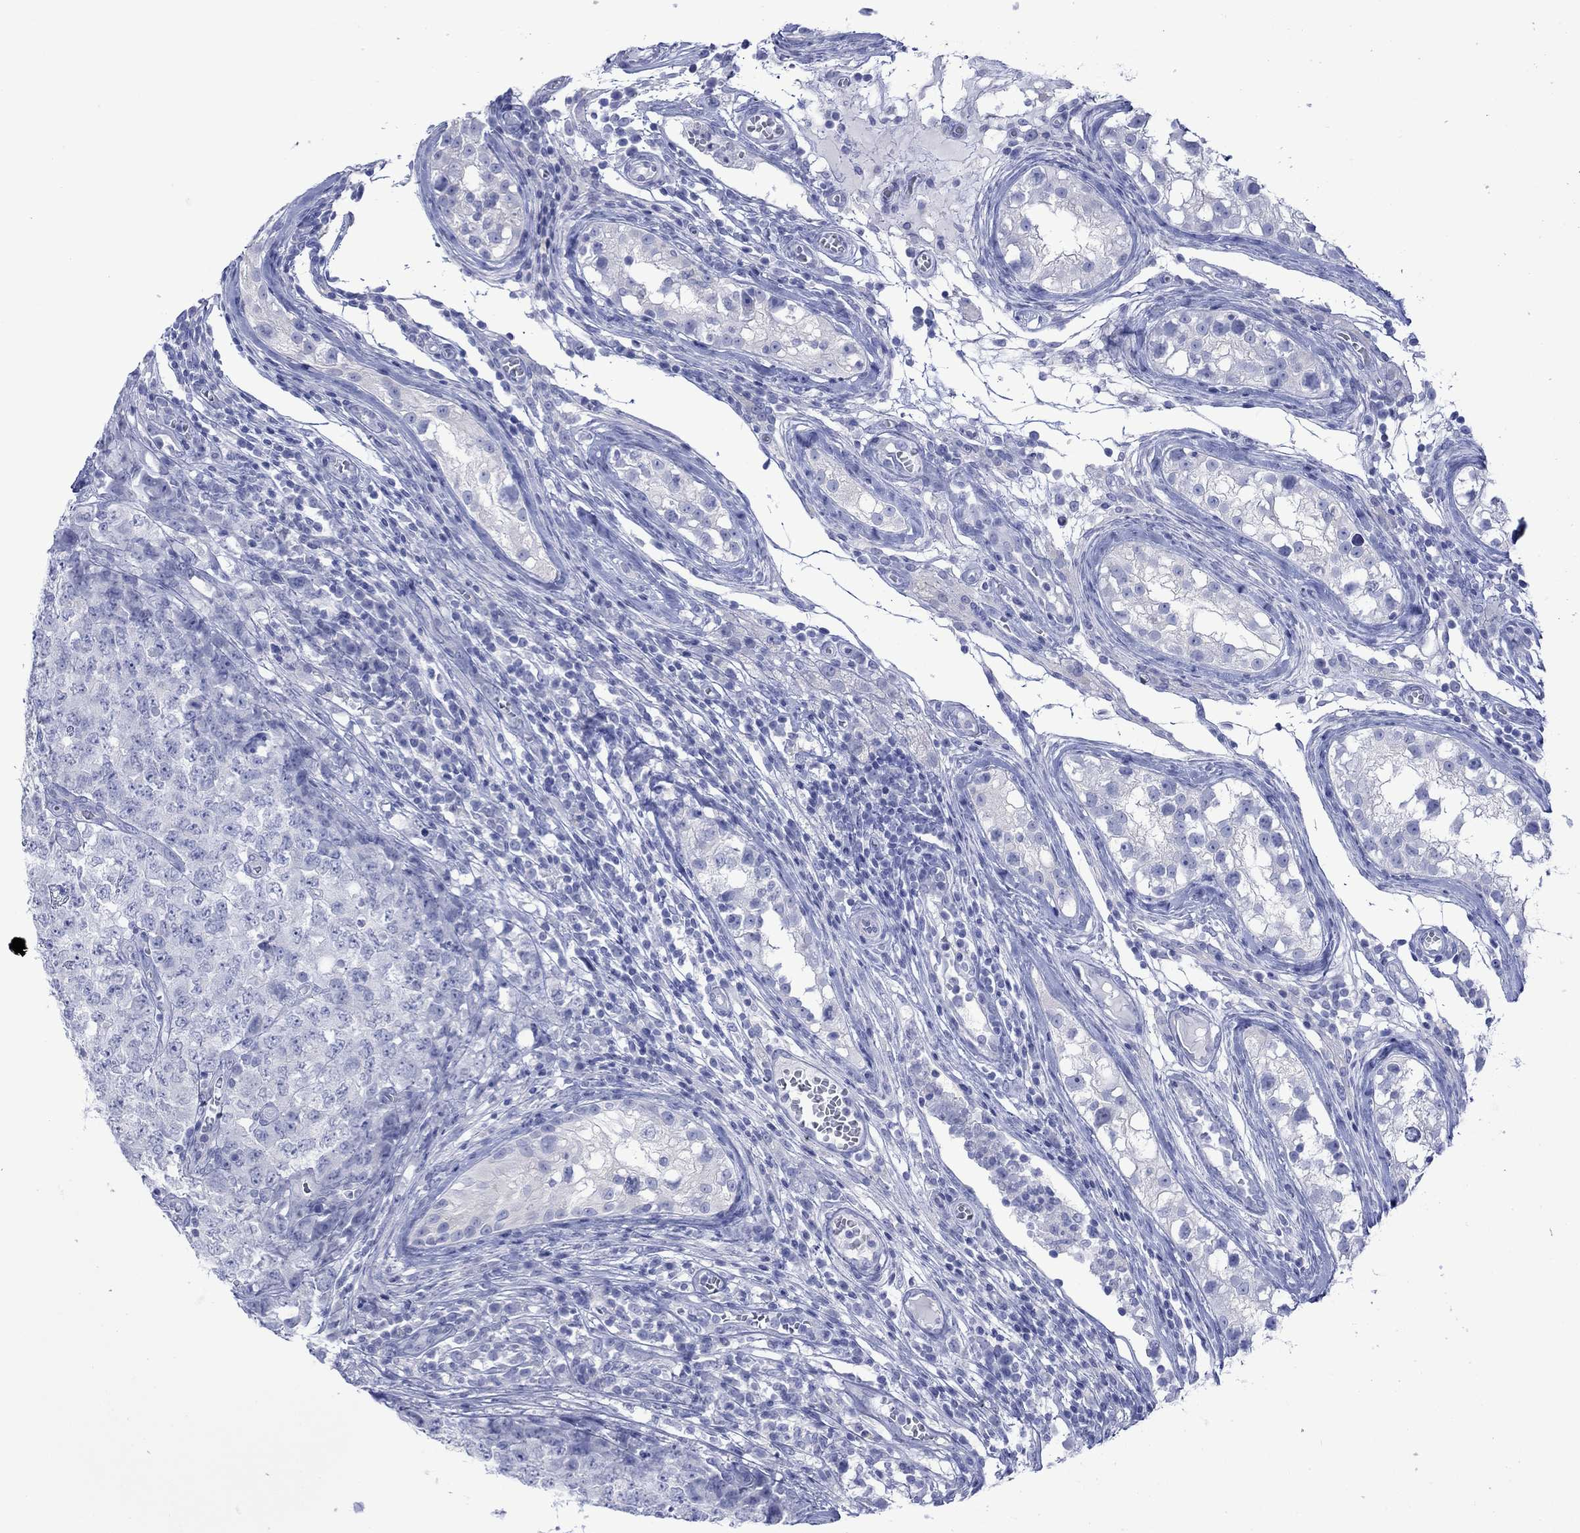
{"staining": {"intensity": "negative", "quantity": "none", "location": "none"}, "tissue": "testis cancer", "cell_type": "Tumor cells", "image_type": "cancer", "snomed": [{"axis": "morphology", "description": "Carcinoma, Embryonal, NOS"}, {"axis": "topography", "description": "Testis"}], "caption": "DAB (3,3'-diaminobenzidine) immunohistochemical staining of human embryonal carcinoma (testis) demonstrates no significant staining in tumor cells.", "gene": "MLANA", "patient": {"sex": "male", "age": 23}}